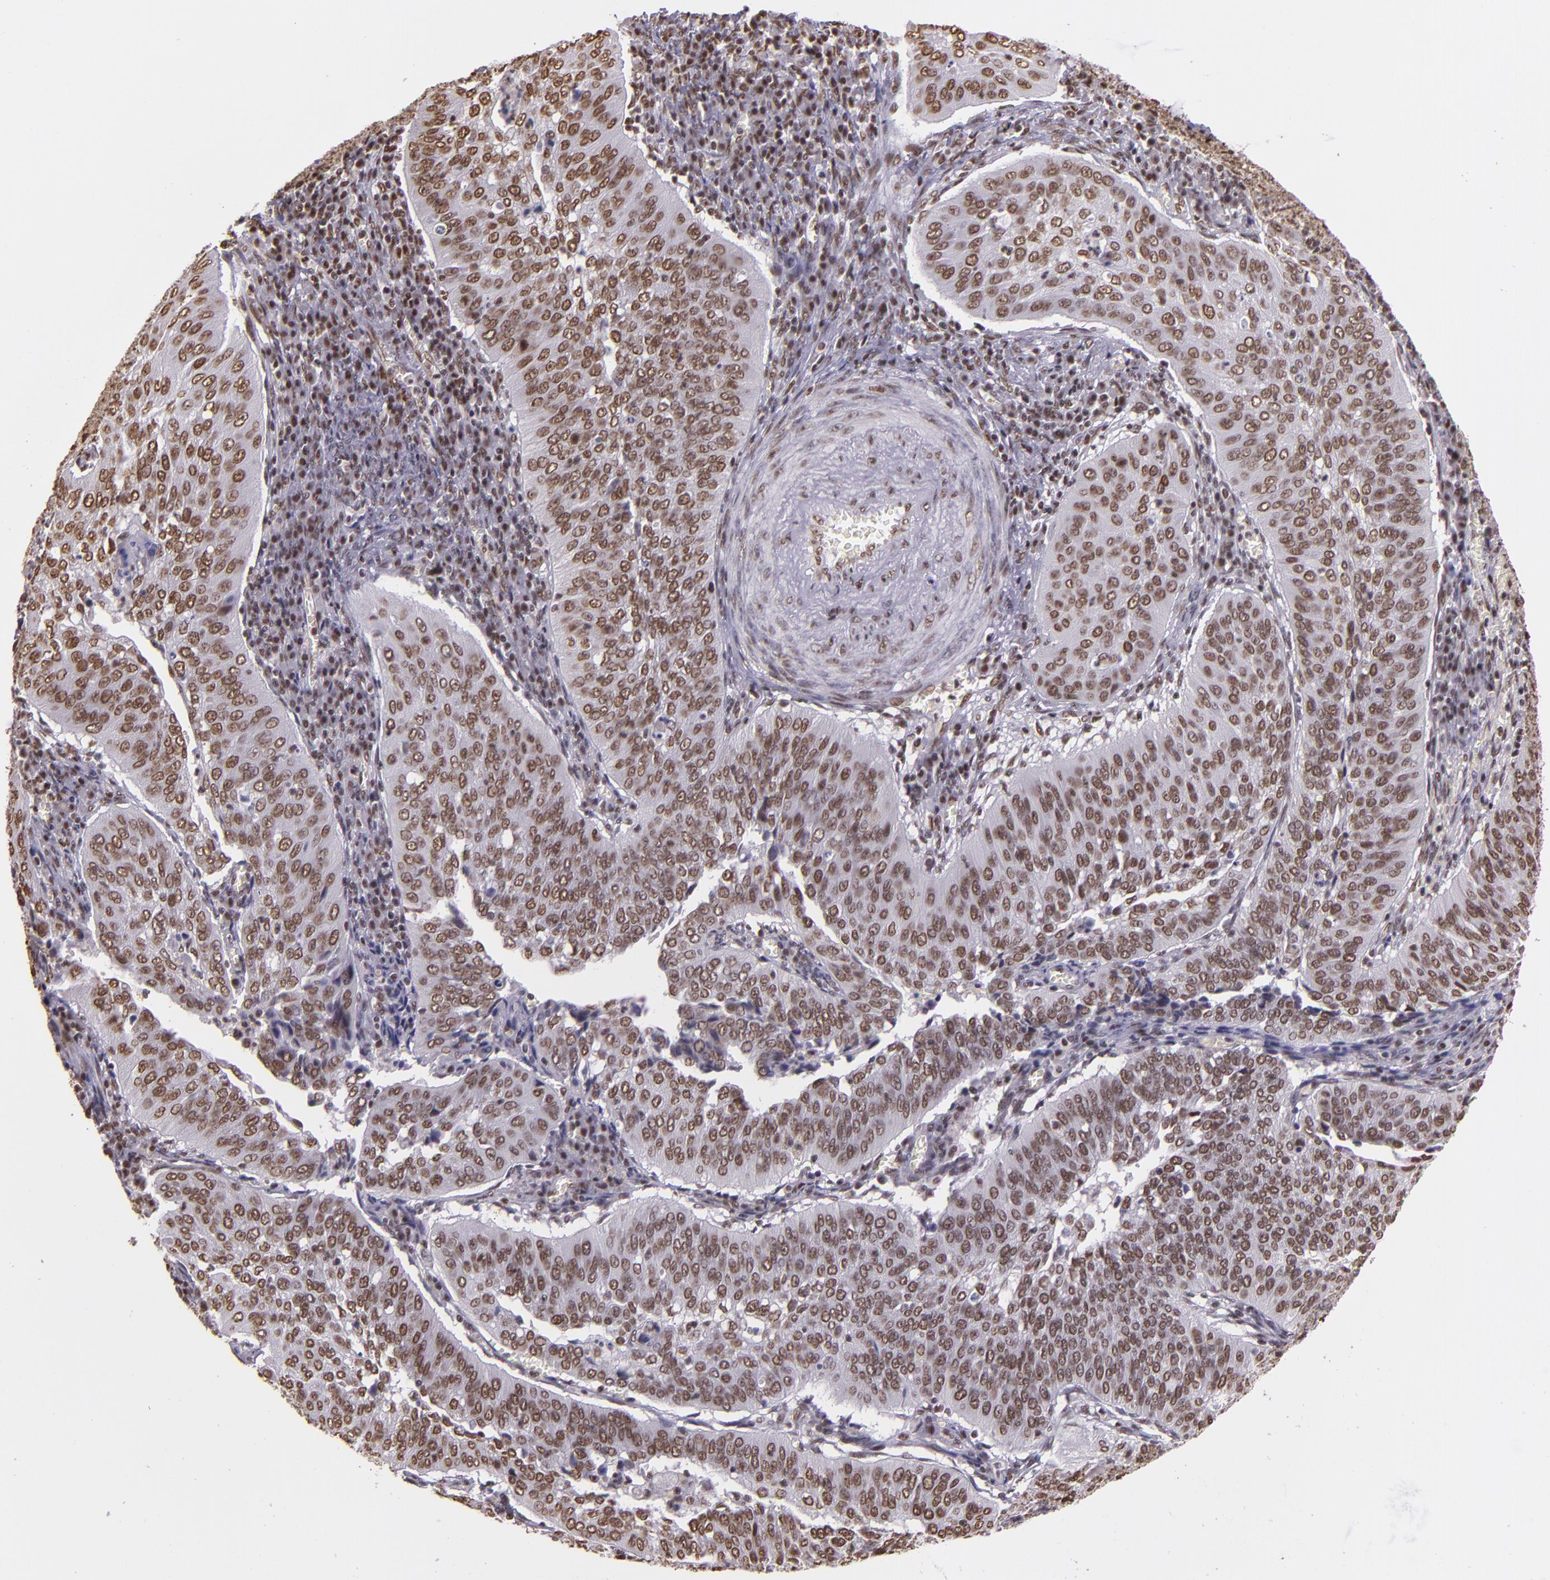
{"staining": {"intensity": "moderate", "quantity": ">75%", "location": "nuclear"}, "tissue": "cervical cancer", "cell_type": "Tumor cells", "image_type": "cancer", "snomed": [{"axis": "morphology", "description": "Squamous cell carcinoma, NOS"}, {"axis": "topography", "description": "Cervix"}], "caption": "A high-resolution micrograph shows immunohistochemistry staining of cervical cancer (squamous cell carcinoma), which demonstrates moderate nuclear expression in about >75% of tumor cells. (Brightfield microscopy of DAB IHC at high magnification).", "gene": "USF1", "patient": {"sex": "female", "age": 39}}